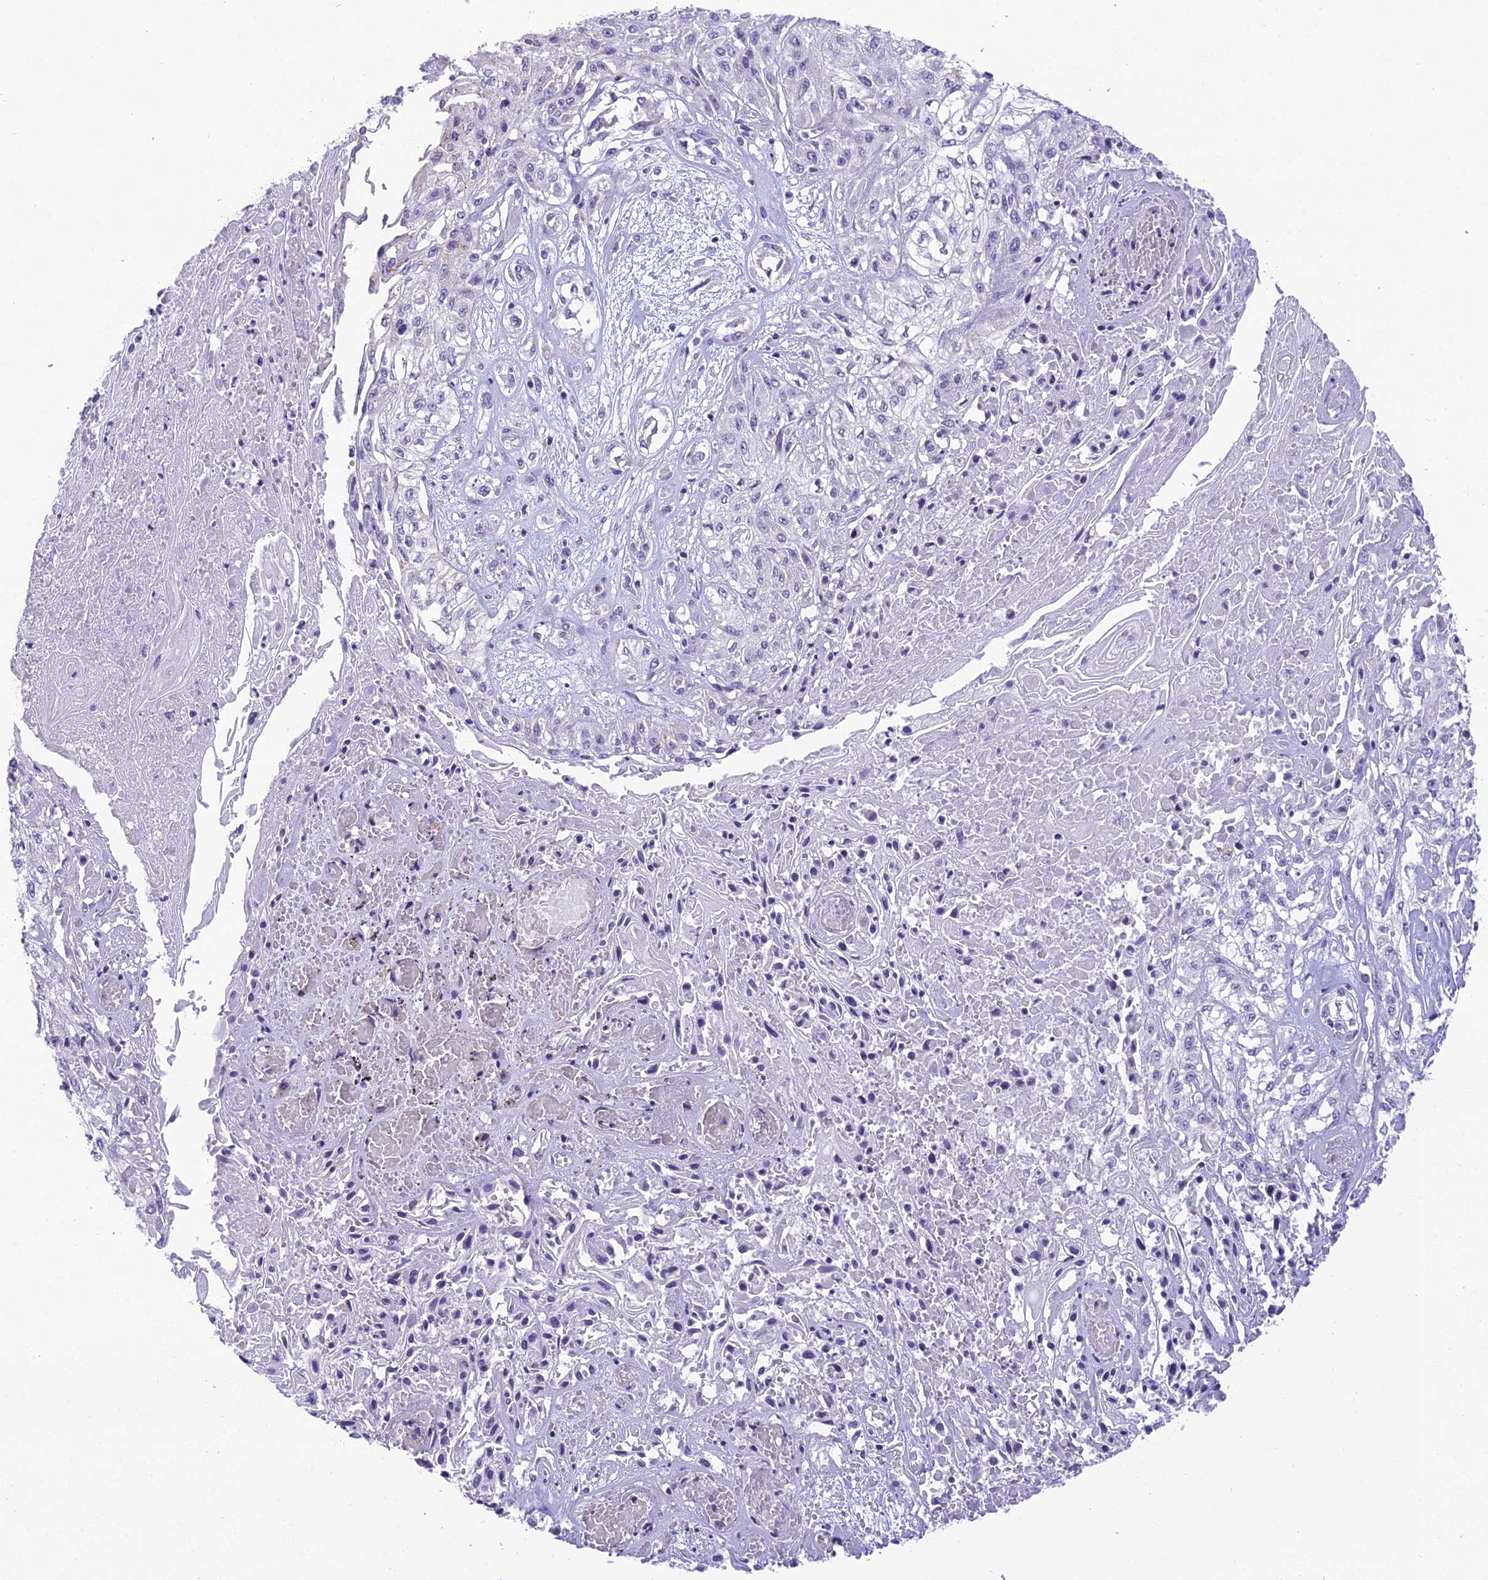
{"staining": {"intensity": "negative", "quantity": "none", "location": "none"}, "tissue": "skin cancer", "cell_type": "Tumor cells", "image_type": "cancer", "snomed": [{"axis": "morphology", "description": "Squamous cell carcinoma, NOS"}, {"axis": "morphology", "description": "Squamous cell carcinoma, metastatic, NOS"}, {"axis": "topography", "description": "Skin"}, {"axis": "topography", "description": "Lymph node"}], "caption": "Tumor cells are negative for protein expression in human metastatic squamous cell carcinoma (skin).", "gene": "MIIP", "patient": {"sex": "male", "age": 75}}